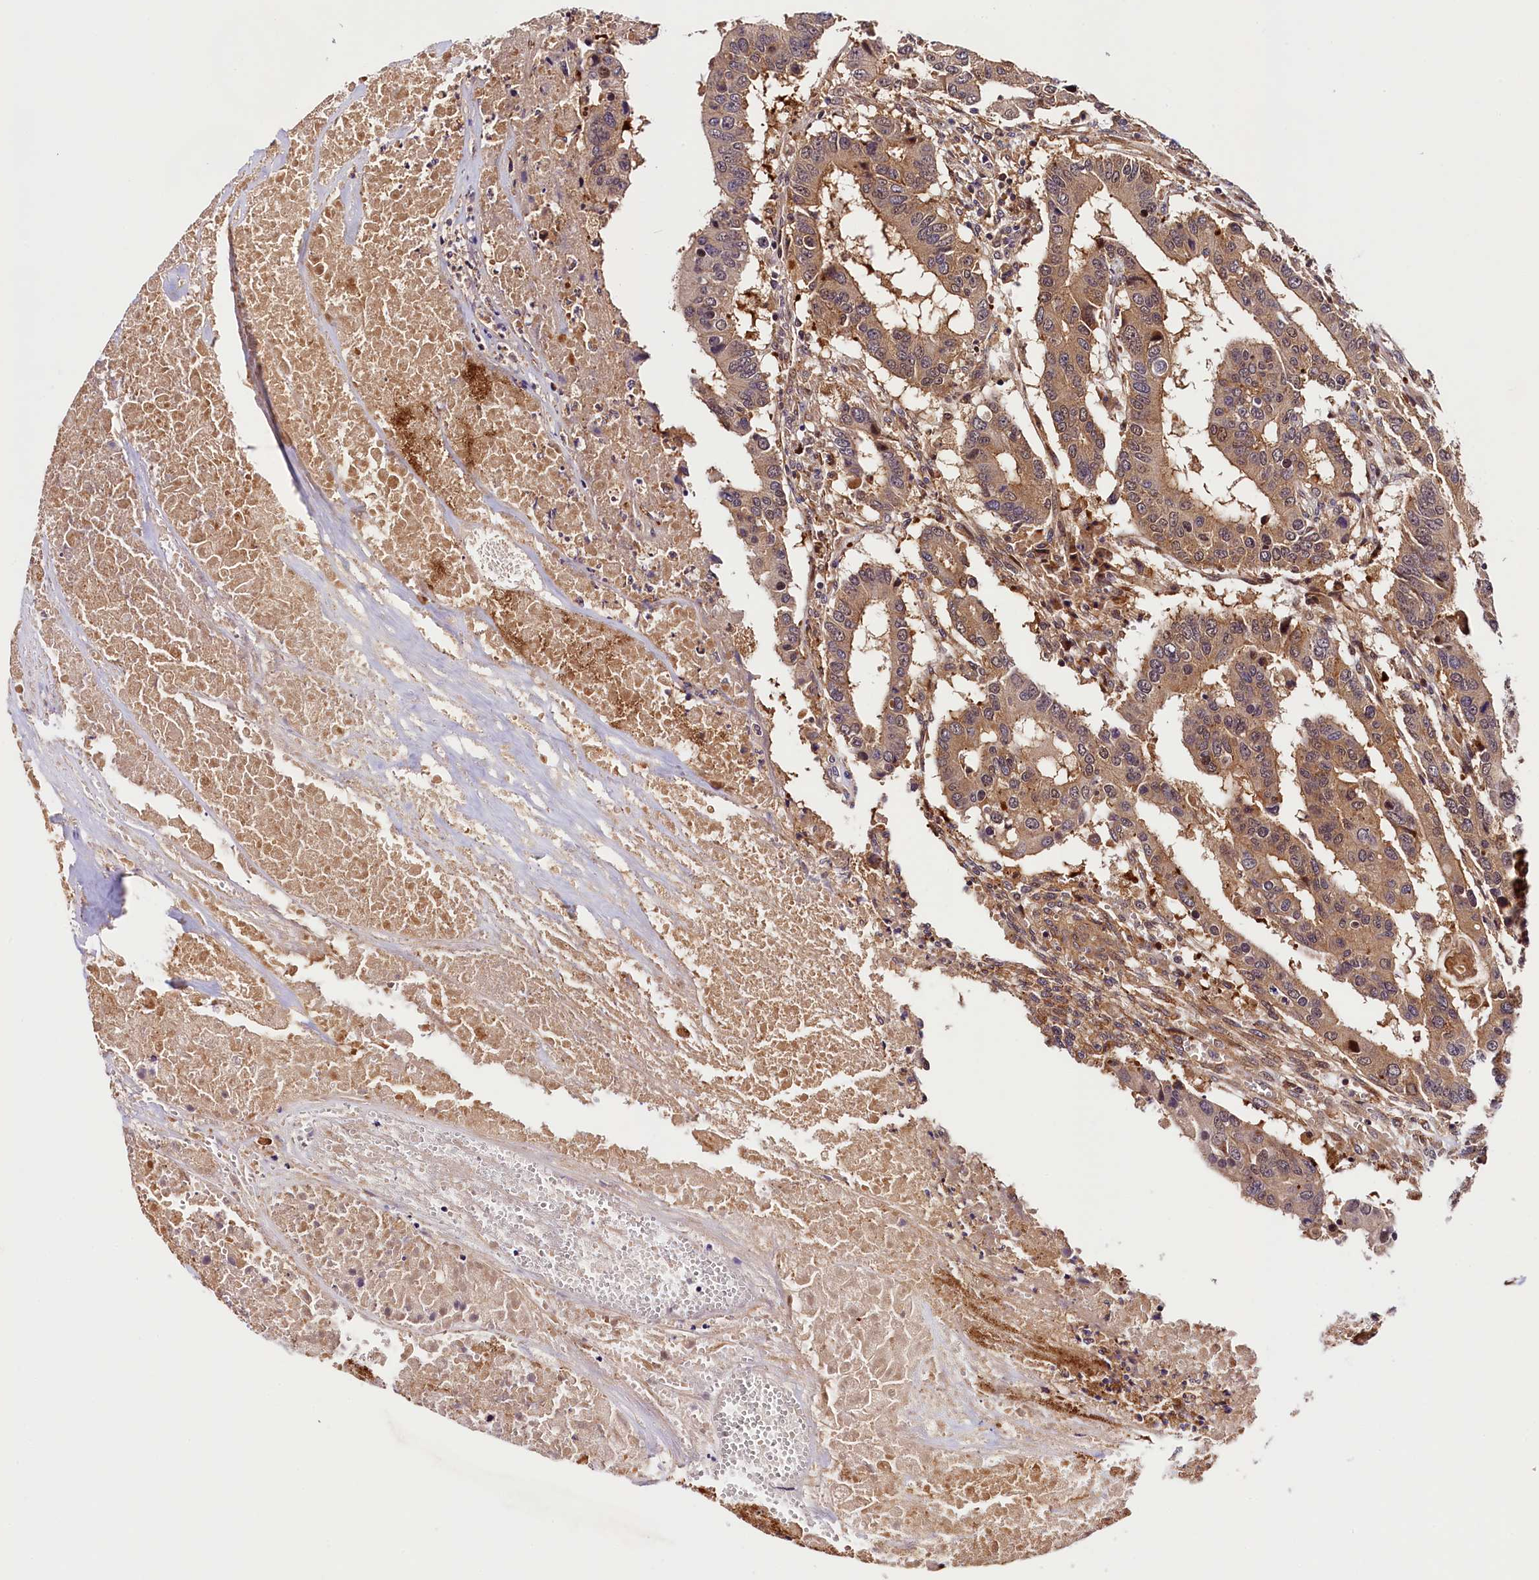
{"staining": {"intensity": "weak", "quantity": ">75%", "location": "cytoplasmic/membranous,nuclear"}, "tissue": "colorectal cancer", "cell_type": "Tumor cells", "image_type": "cancer", "snomed": [{"axis": "morphology", "description": "Adenocarcinoma, NOS"}, {"axis": "topography", "description": "Colon"}], "caption": "The histopathology image demonstrates immunohistochemical staining of adenocarcinoma (colorectal). There is weak cytoplasmic/membranous and nuclear positivity is appreciated in about >75% of tumor cells. The staining was performed using DAB (3,3'-diaminobenzidine), with brown indicating positive protein expression. Nuclei are stained blue with hematoxylin.", "gene": "VPS35", "patient": {"sex": "male", "age": 77}}